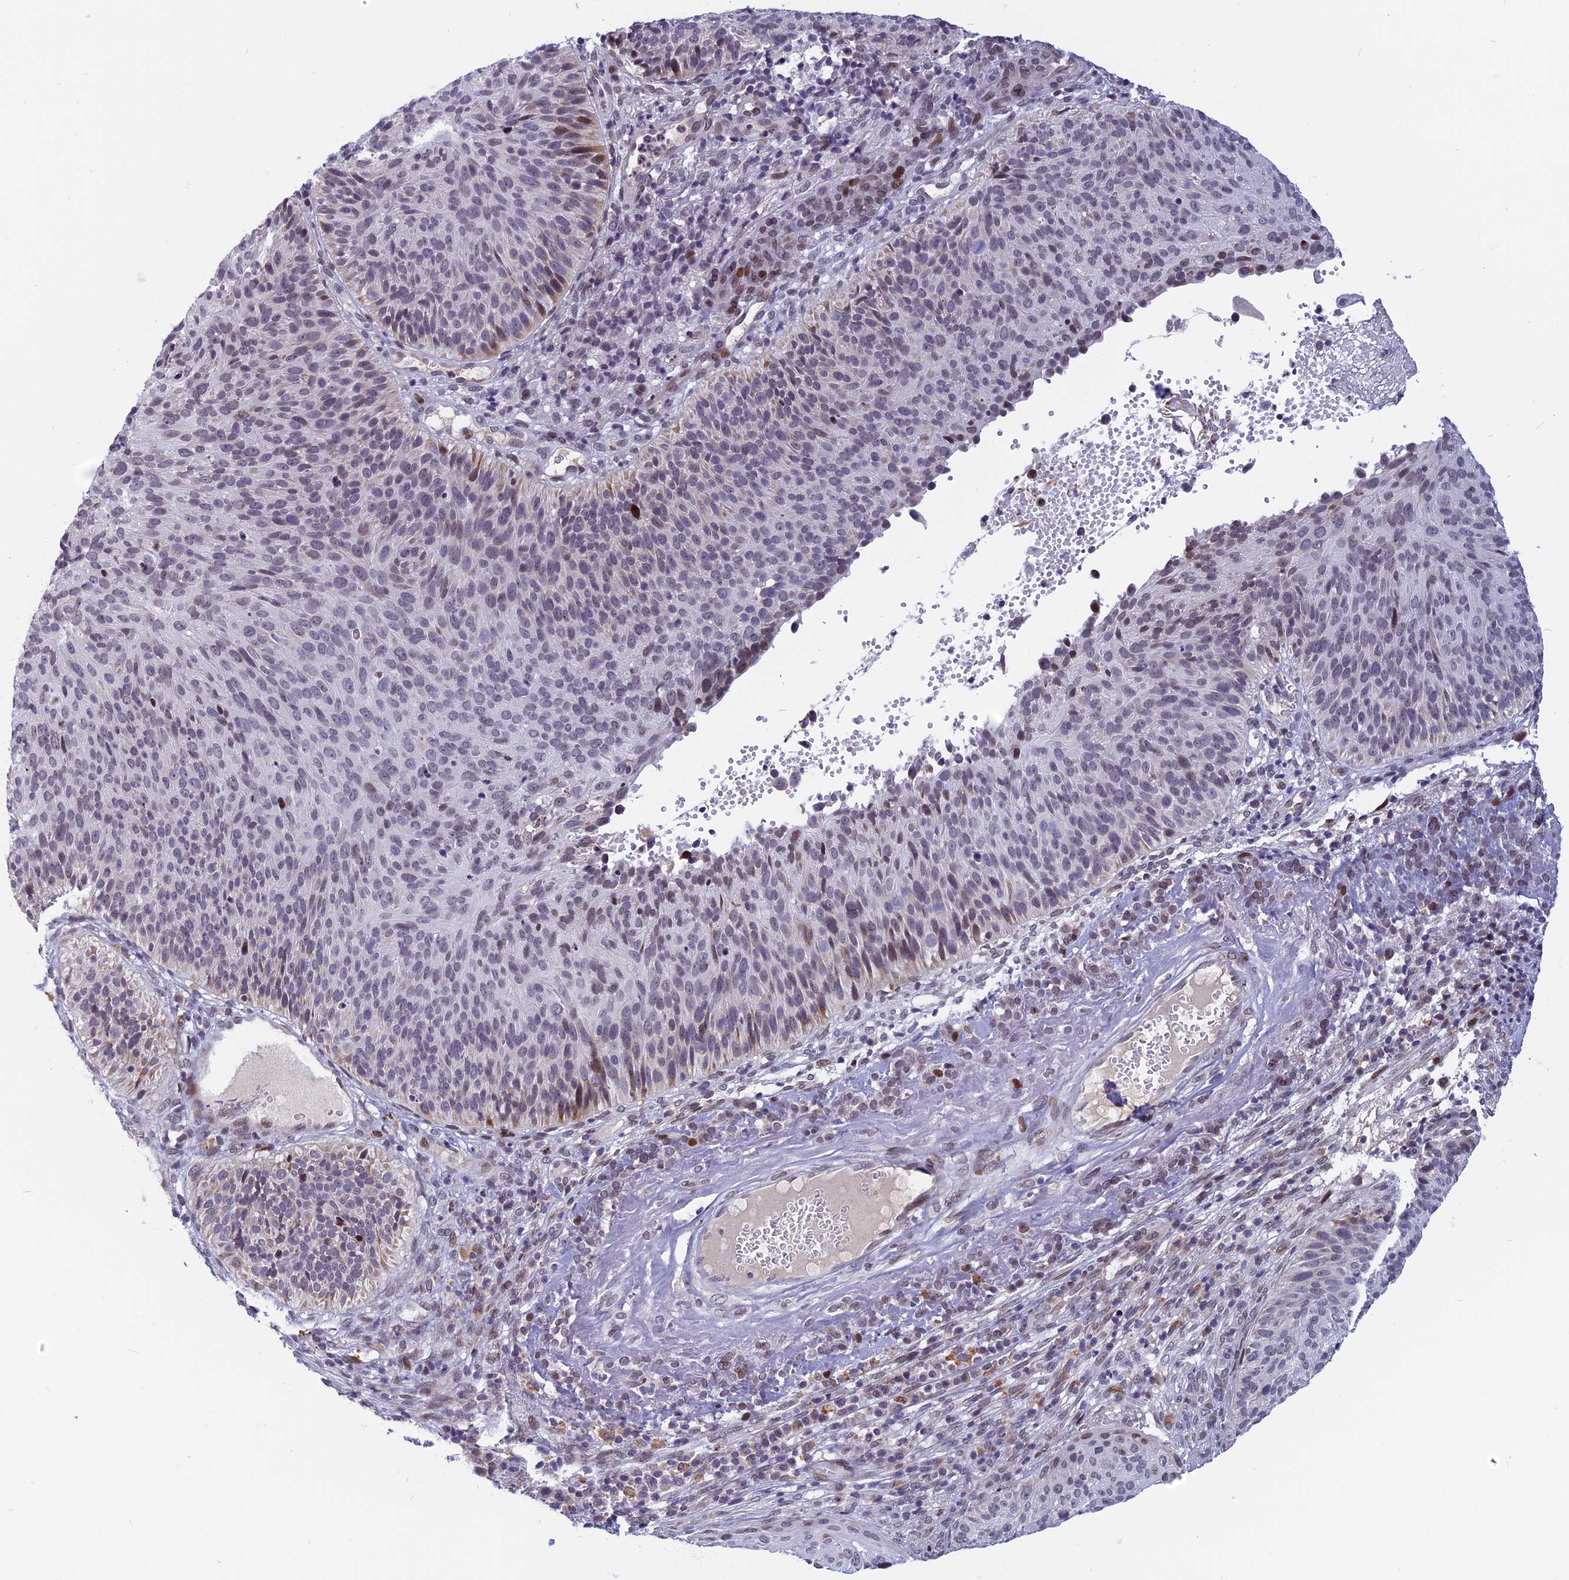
{"staining": {"intensity": "moderate", "quantity": "<25%", "location": "nuclear"}, "tissue": "cervical cancer", "cell_type": "Tumor cells", "image_type": "cancer", "snomed": [{"axis": "morphology", "description": "Squamous cell carcinoma, NOS"}, {"axis": "topography", "description": "Cervix"}], "caption": "Squamous cell carcinoma (cervical) tissue displays moderate nuclear expression in about <25% of tumor cells", "gene": "CDC7", "patient": {"sex": "female", "age": 74}}